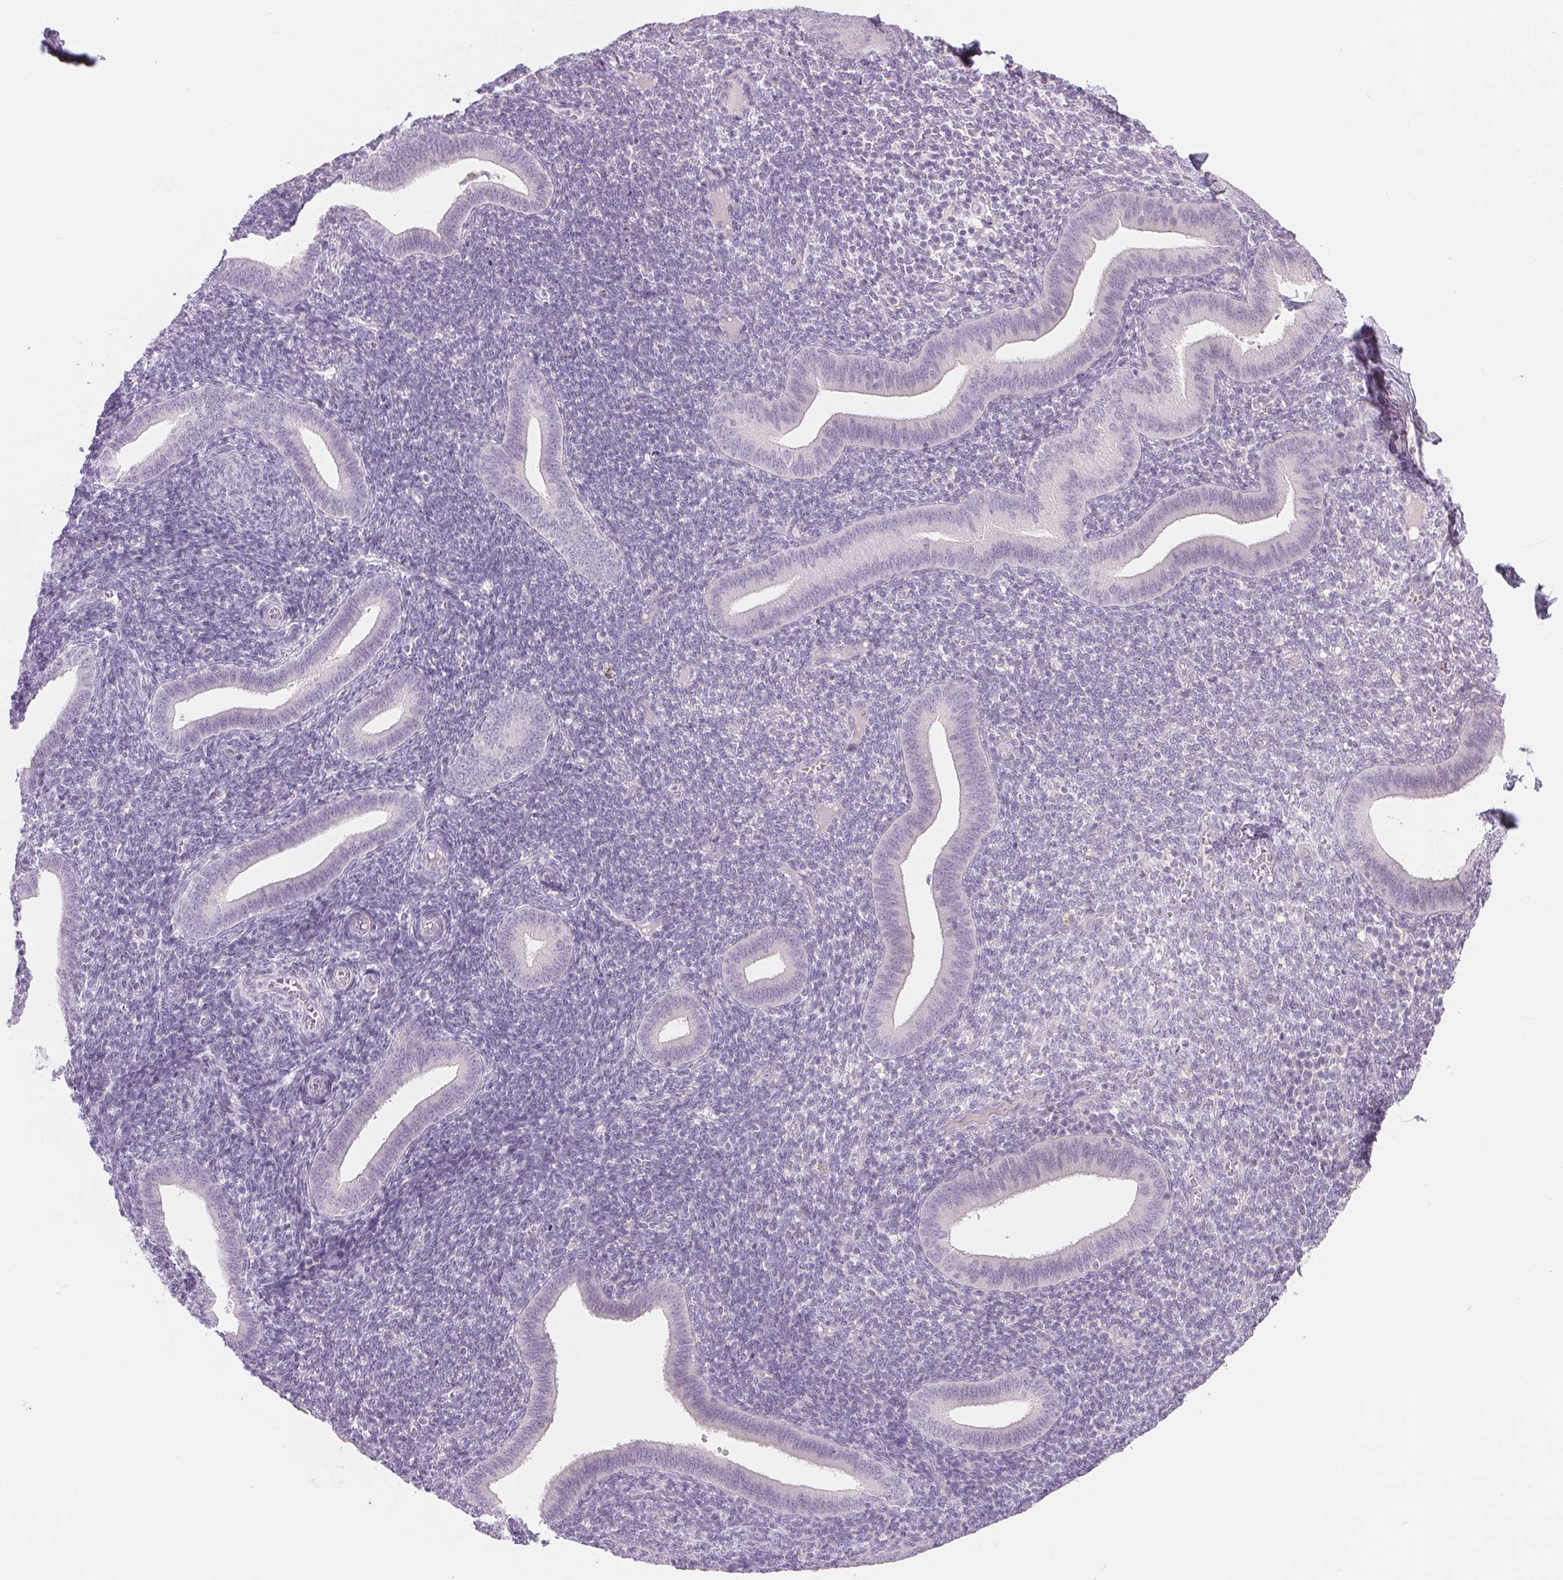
{"staining": {"intensity": "negative", "quantity": "none", "location": "none"}, "tissue": "endometrium", "cell_type": "Cells in endometrial stroma", "image_type": "normal", "snomed": [{"axis": "morphology", "description": "Normal tissue, NOS"}, {"axis": "topography", "description": "Endometrium"}], "caption": "Human endometrium stained for a protein using immunohistochemistry (IHC) demonstrates no positivity in cells in endometrial stroma.", "gene": "CCDC168", "patient": {"sex": "female", "age": 25}}